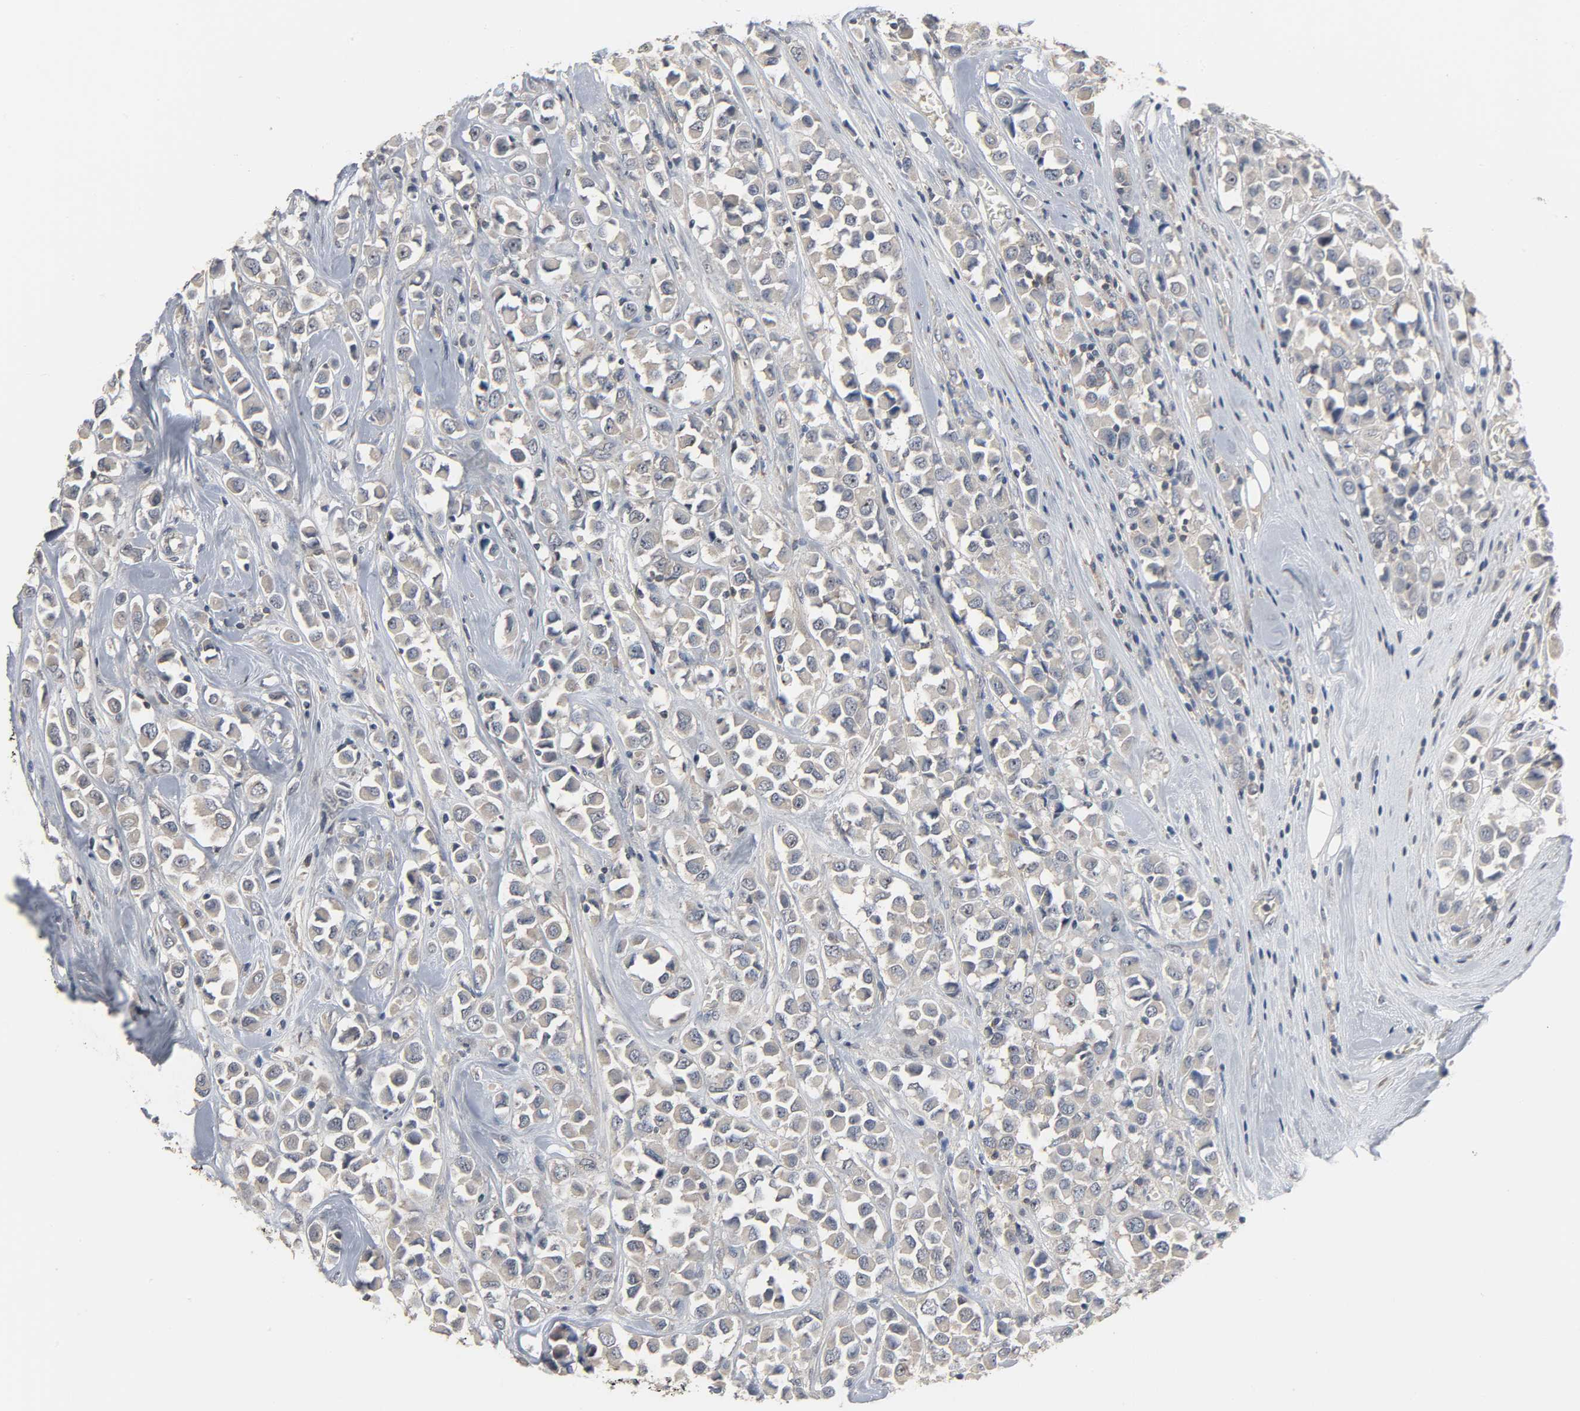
{"staining": {"intensity": "moderate", "quantity": ">75%", "location": "cytoplasmic/membranous,nuclear"}, "tissue": "breast cancer", "cell_type": "Tumor cells", "image_type": "cancer", "snomed": [{"axis": "morphology", "description": "Duct carcinoma"}, {"axis": "topography", "description": "Breast"}], "caption": "An immunohistochemistry photomicrograph of neoplastic tissue is shown. Protein staining in brown shows moderate cytoplasmic/membranous and nuclear positivity in breast cancer within tumor cells. The staining was performed using DAB (3,3'-diaminobenzidine), with brown indicating positive protein expression. Nuclei are stained blue with hematoxylin.", "gene": "PLEKHA2", "patient": {"sex": "female", "age": 61}}